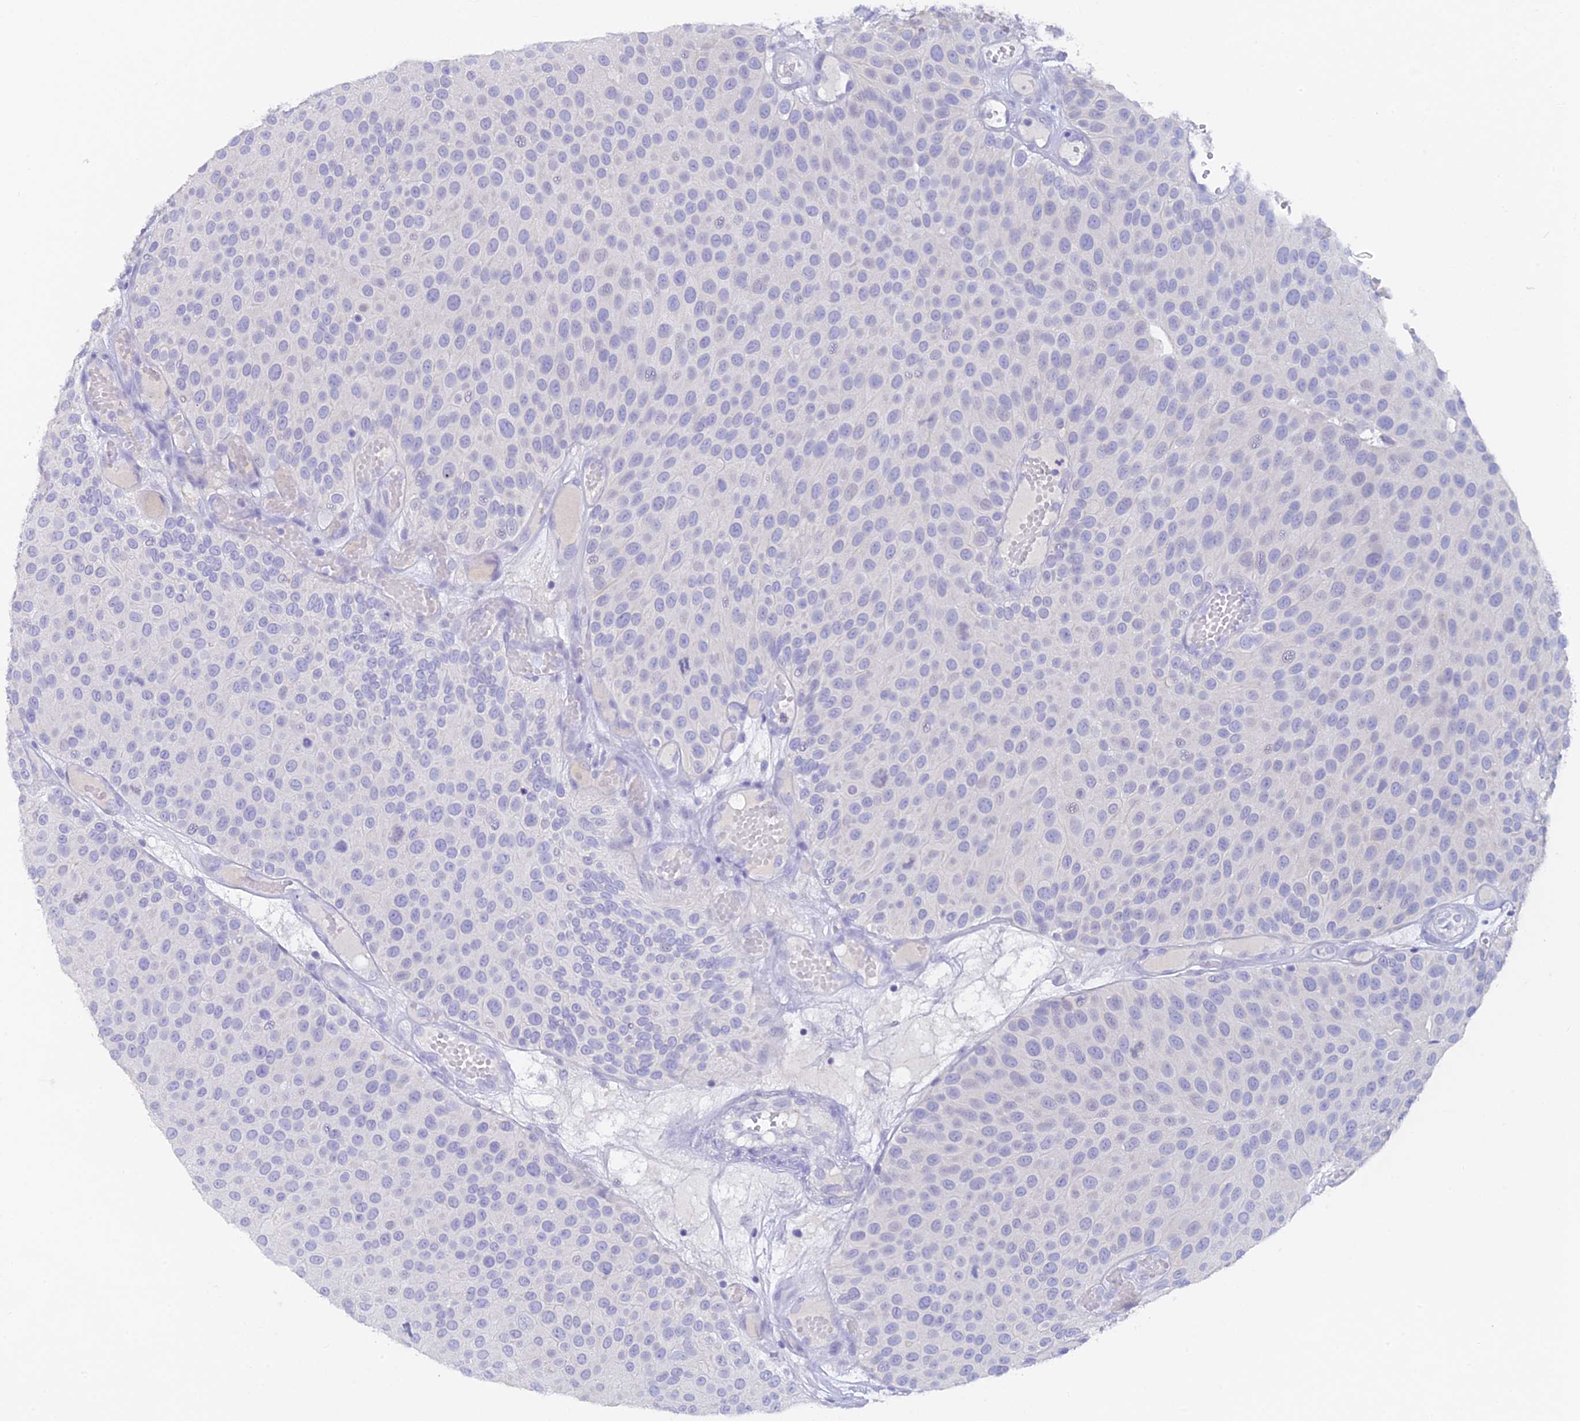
{"staining": {"intensity": "negative", "quantity": "none", "location": "none"}, "tissue": "urothelial cancer", "cell_type": "Tumor cells", "image_type": "cancer", "snomed": [{"axis": "morphology", "description": "Urothelial carcinoma, Low grade"}, {"axis": "topography", "description": "Urinary bladder"}], "caption": "Low-grade urothelial carcinoma was stained to show a protein in brown. There is no significant expression in tumor cells.", "gene": "C12orf29", "patient": {"sex": "male", "age": 89}}